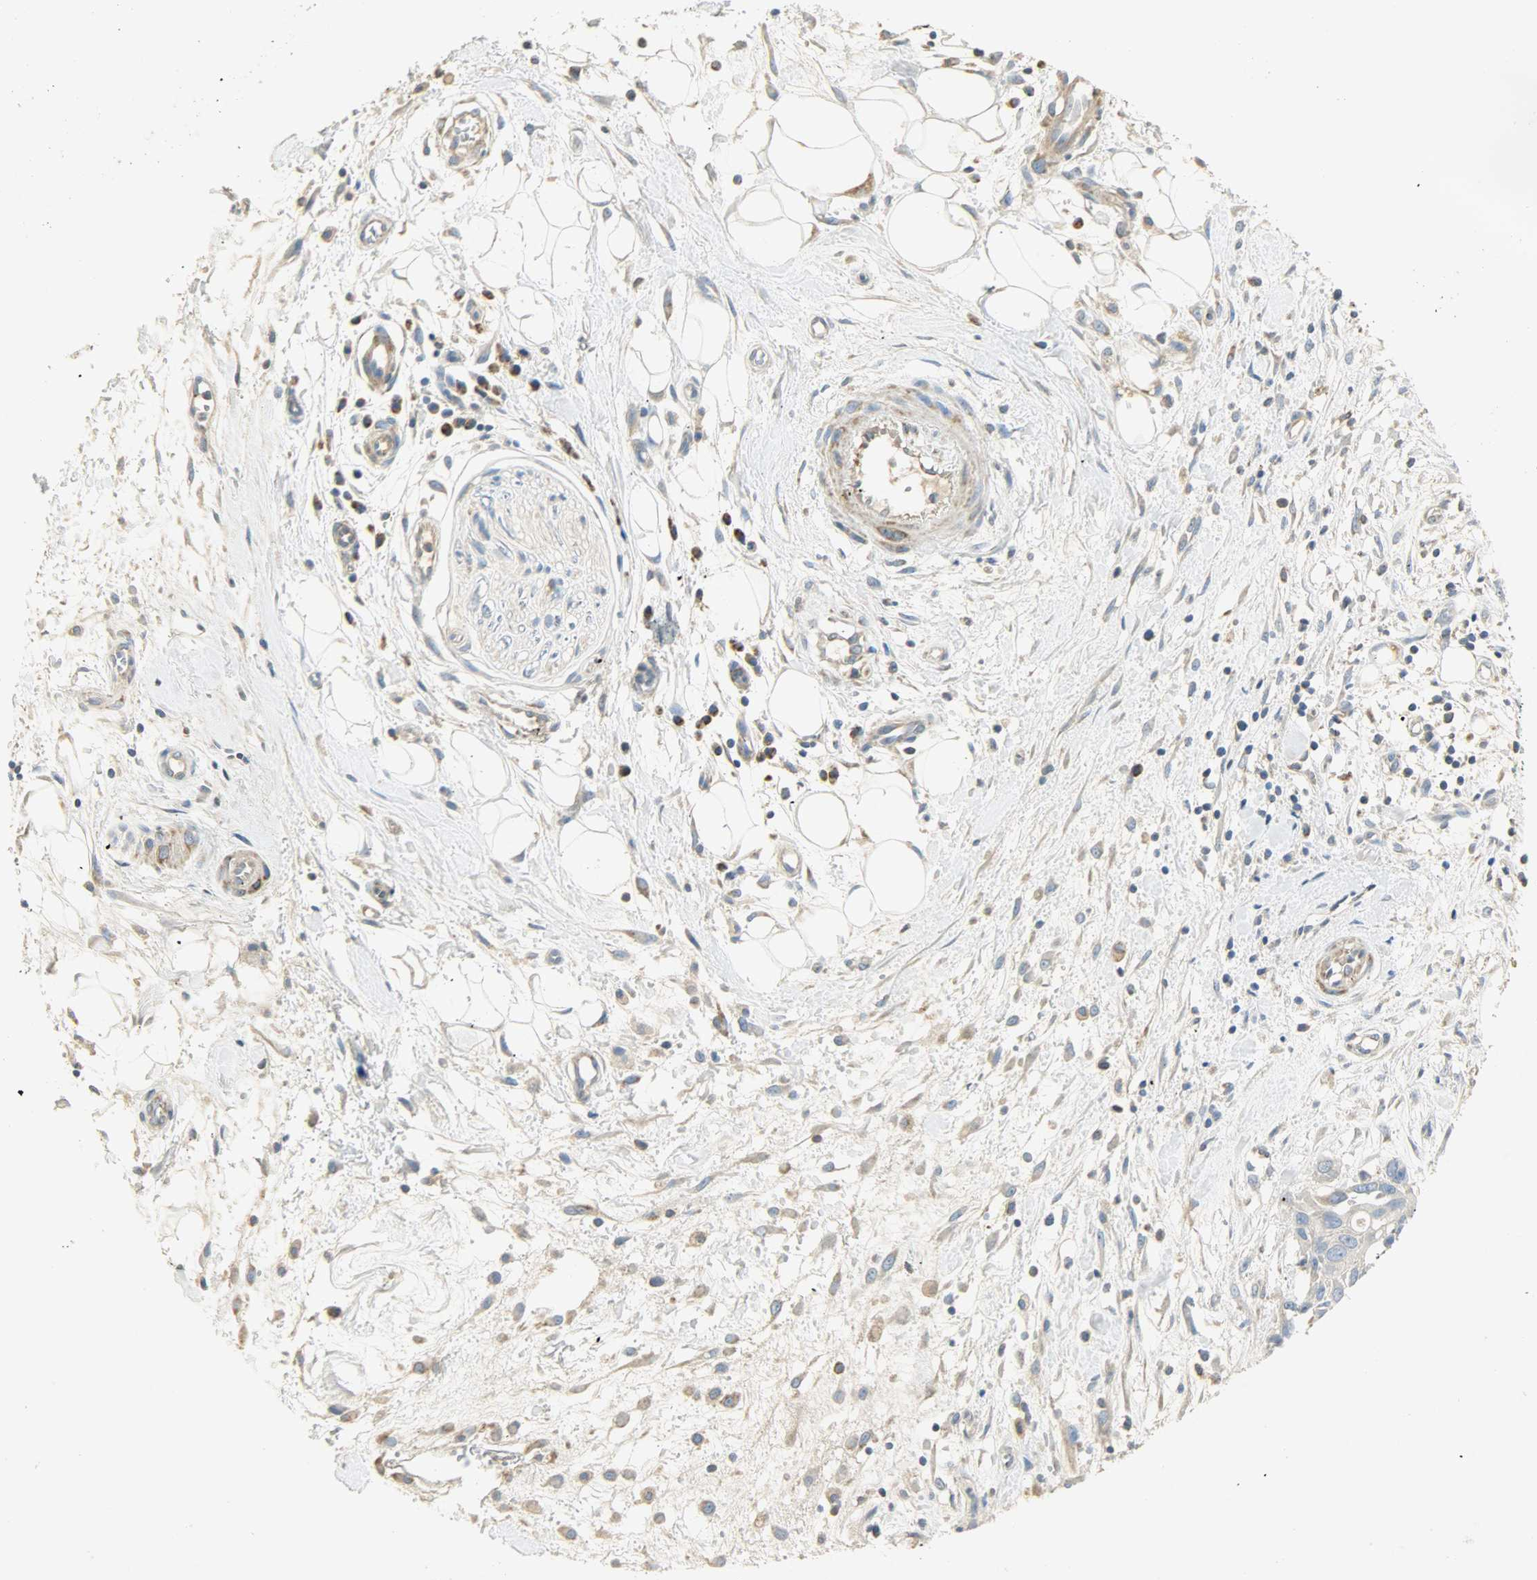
{"staining": {"intensity": "weak", "quantity": ">75%", "location": "cytoplasmic/membranous"}, "tissue": "pancreatic cancer", "cell_type": "Tumor cells", "image_type": "cancer", "snomed": [{"axis": "morphology", "description": "Adenocarcinoma, NOS"}, {"axis": "topography", "description": "Pancreas"}], "caption": "Weak cytoplasmic/membranous protein expression is present in about >75% of tumor cells in pancreatic cancer (adenocarcinoma).", "gene": "NNT", "patient": {"sex": "female", "age": 60}}